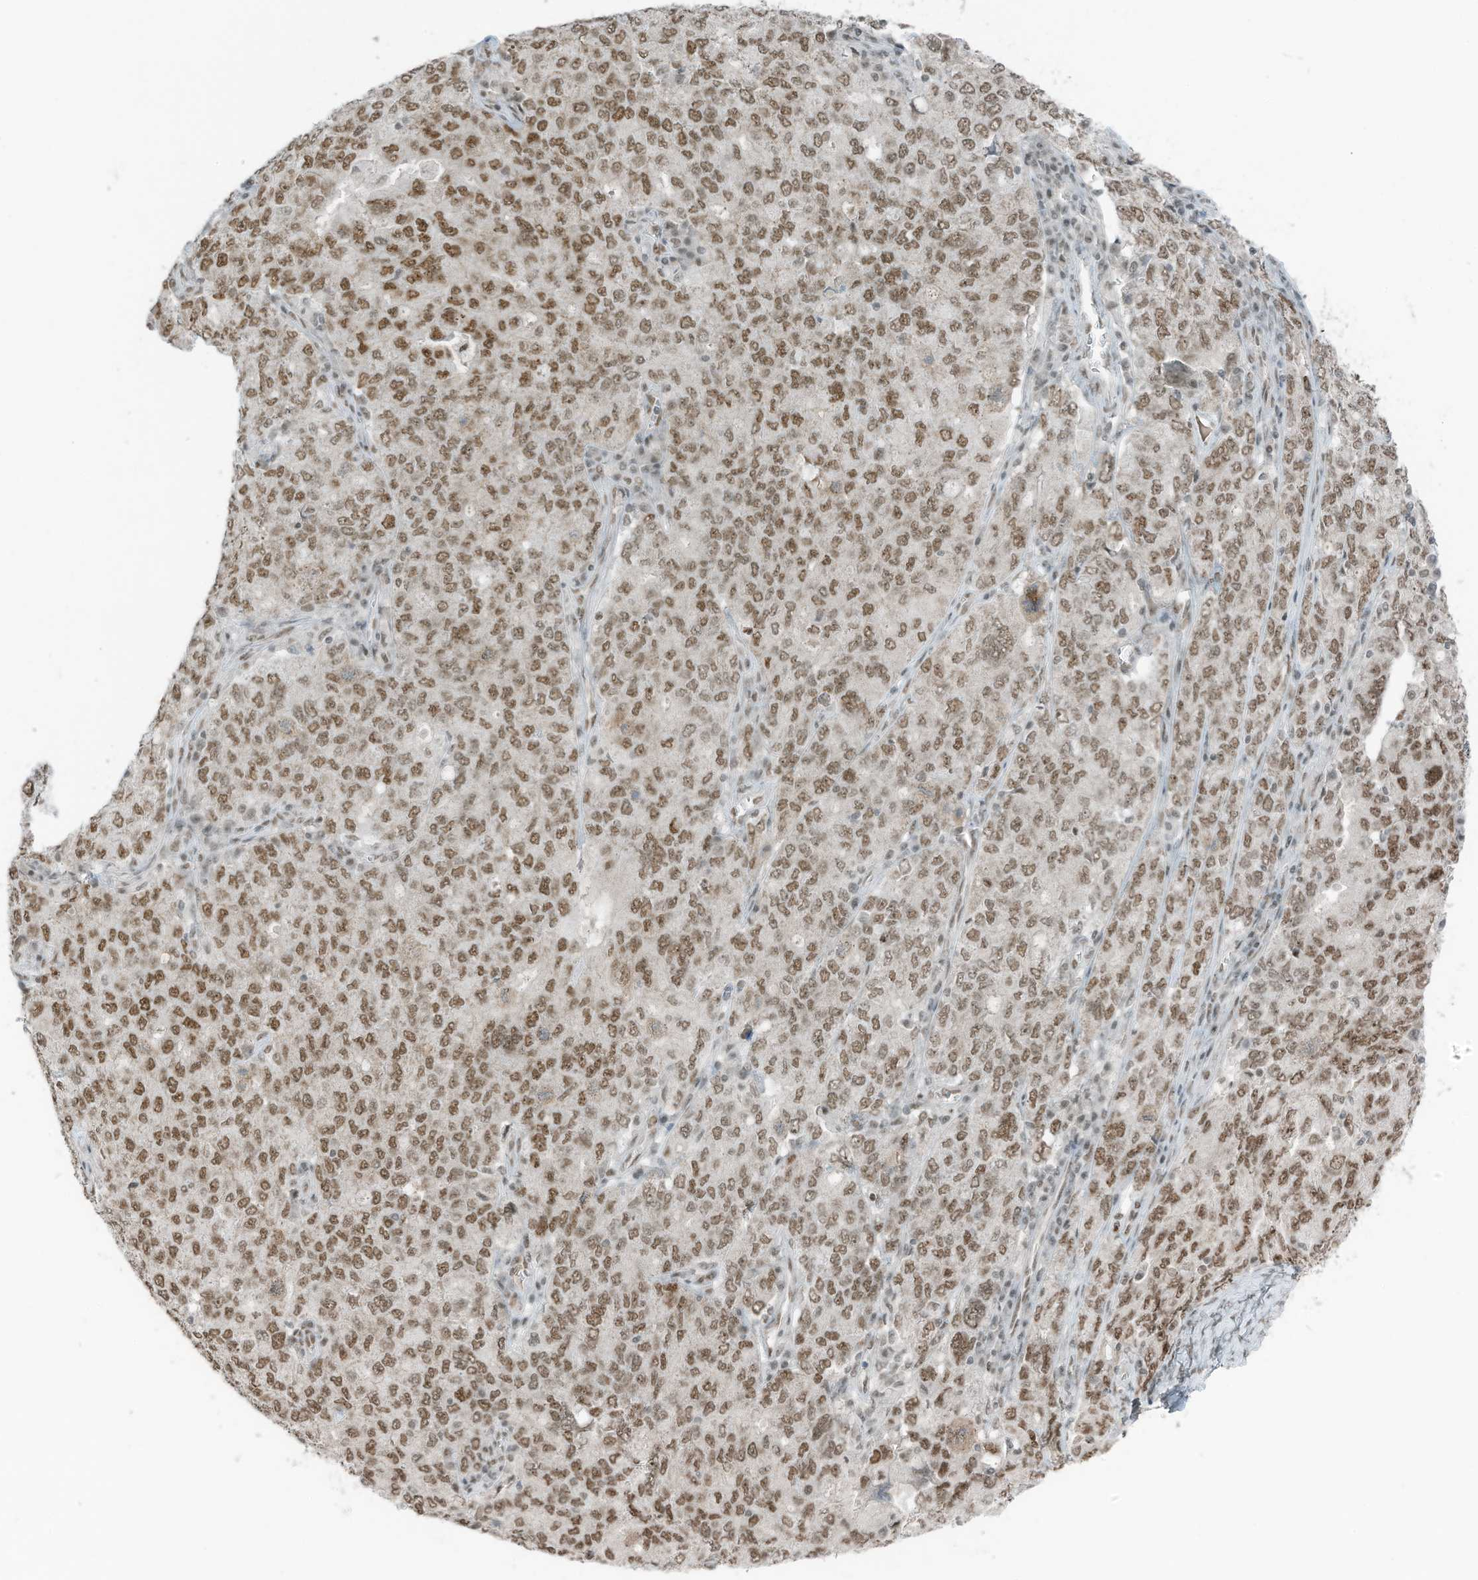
{"staining": {"intensity": "moderate", "quantity": ">75%", "location": "nuclear"}, "tissue": "ovarian cancer", "cell_type": "Tumor cells", "image_type": "cancer", "snomed": [{"axis": "morphology", "description": "Carcinoma, endometroid"}, {"axis": "topography", "description": "Ovary"}], "caption": "High-power microscopy captured an IHC histopathology image of ovarian cancer, revealing moderate nuclear positivity in approximately >75% of tumor cells. (DAB IHC with brightfield microscopy, high magnification).", "gene": "WRNIP1", "patient": {"sex": "female", "age": 62}}